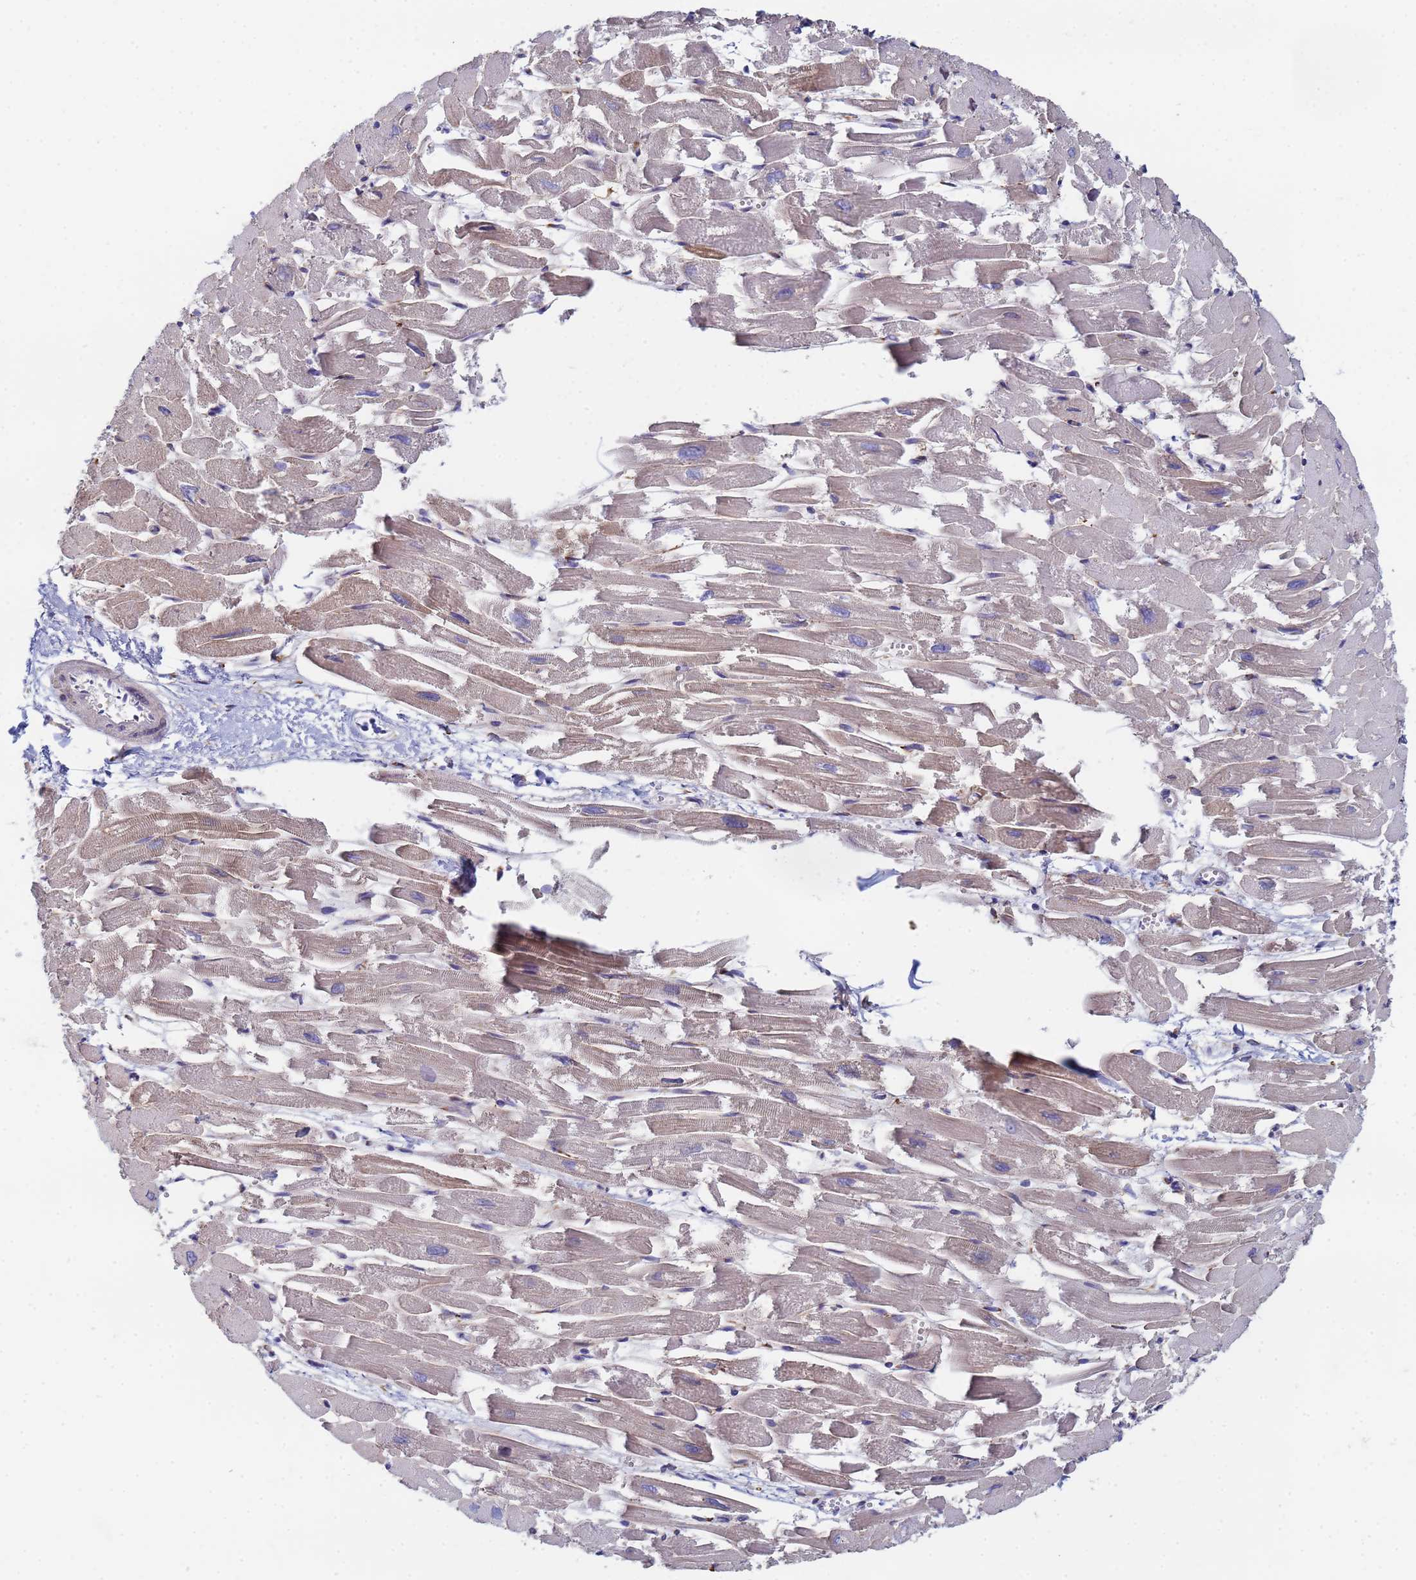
{"staining": {"intensity": "weak", "quantity": "25%-75%", "location": "cytoplasmic/membranous"}, "tissue": "heart muscle", "cell_type": "Cardiomyocytes", "image_type": "normal", "snomed": [{"axis": "morphology", "description": "Normal tissue, NOS"}, {"axis": "topography", "description": "Heart"}], "caption": "Brown immunohistochemical staining in benign heart muscle reveals weak cytoplasmic/membranous positivity in approximately 25%-75% of cardiomyocytes.", "gene": "GDAP2", "patient": {"sex": "male", "age": 54}}